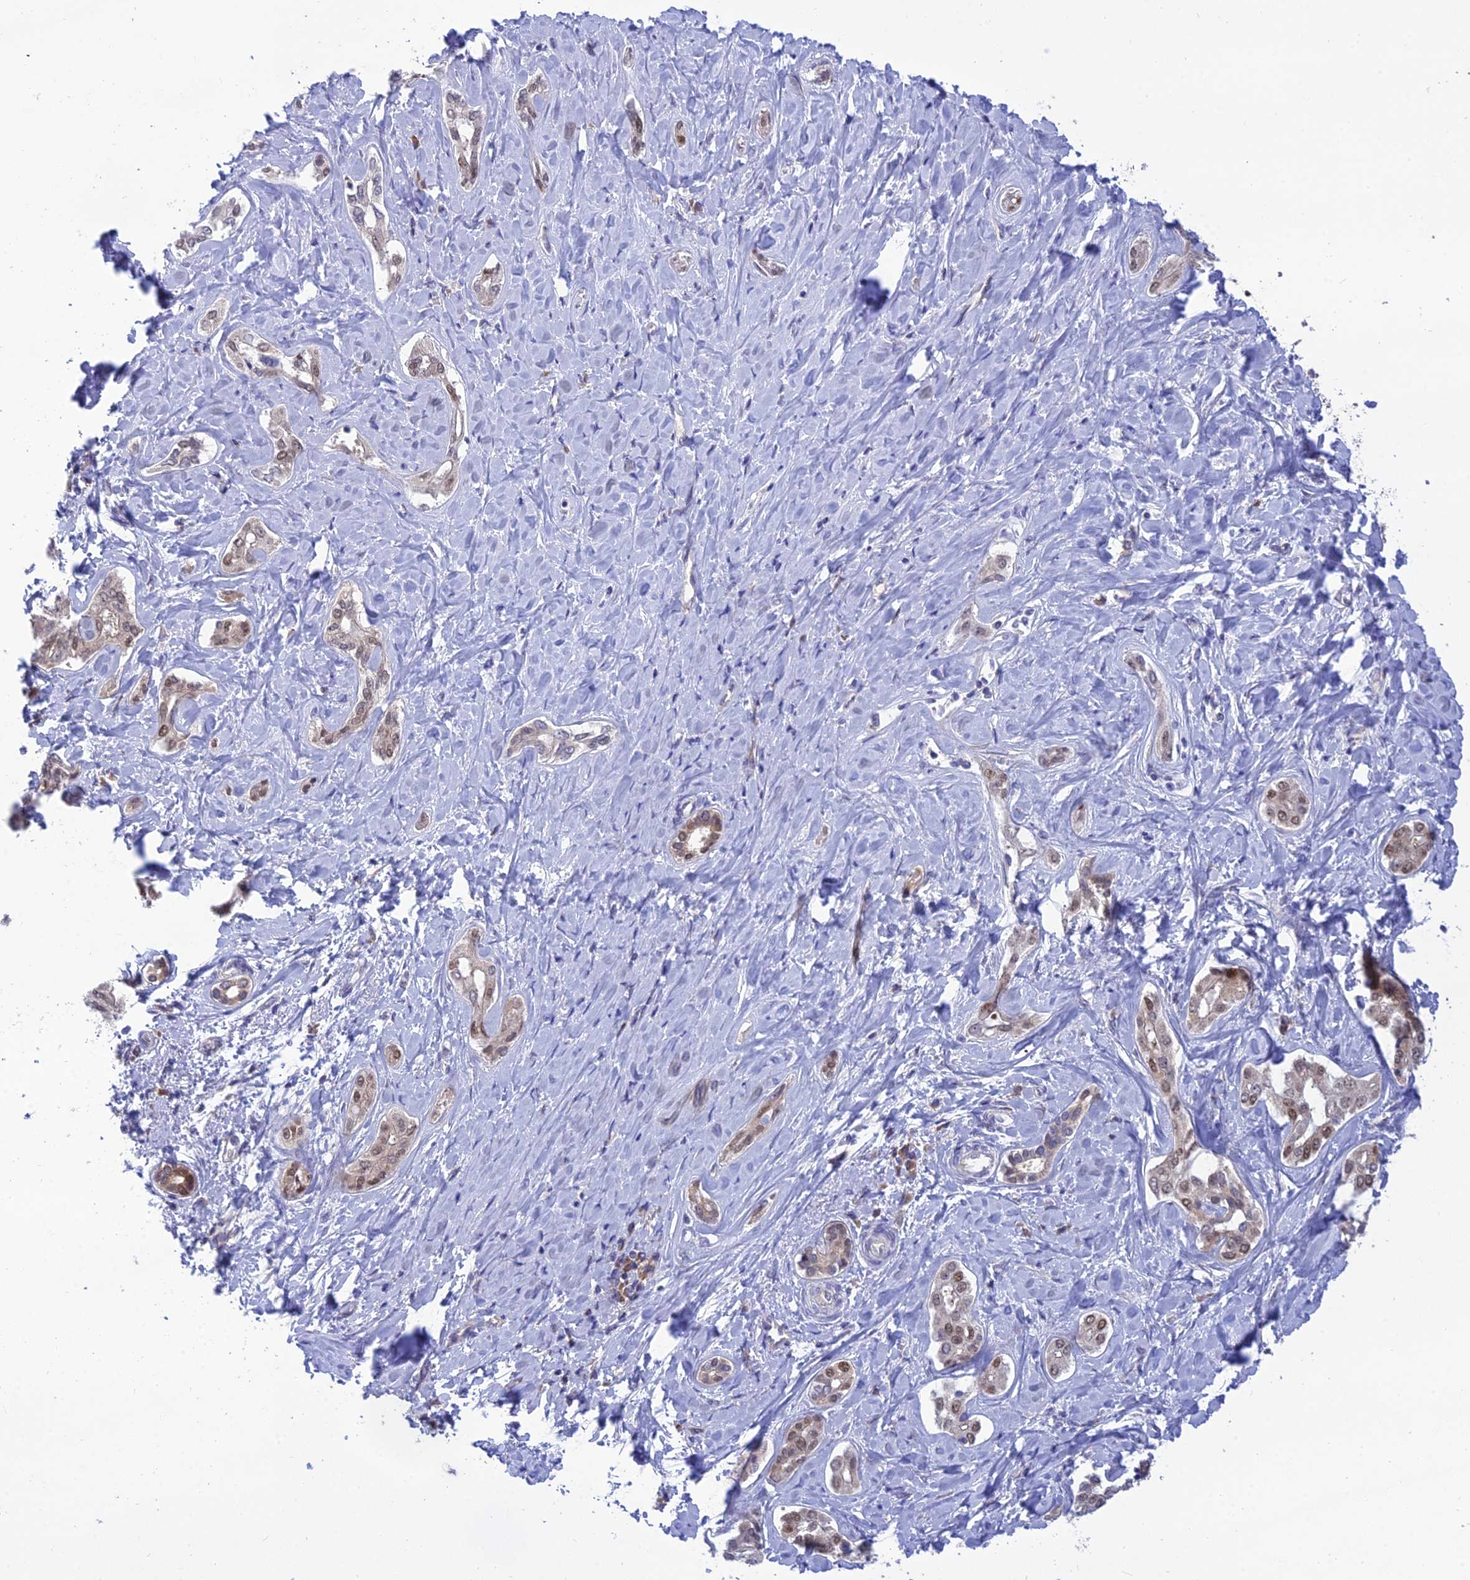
{"staining": {"intensity": "weak", "quantity": "25%-75%", "location": "nuclear"}, "tissue": "liver cancer", "cell_type": "Tumor cells", "image_type": "cancer", "snomed": [{"axis": "morphology", "description": "Cholangiocarcinoma"}, {"axis": "topography", "description": "Liver"}], "caption": "Immunohistochemistry (DAB (3,3'-diaminobenzidine)) staining of human liver cancer reveals weak nuclear protein expression in about 25%-75% of tumor cells.", "gene": "CLCN7", "patient": {"sex": "female", "age": 77}}